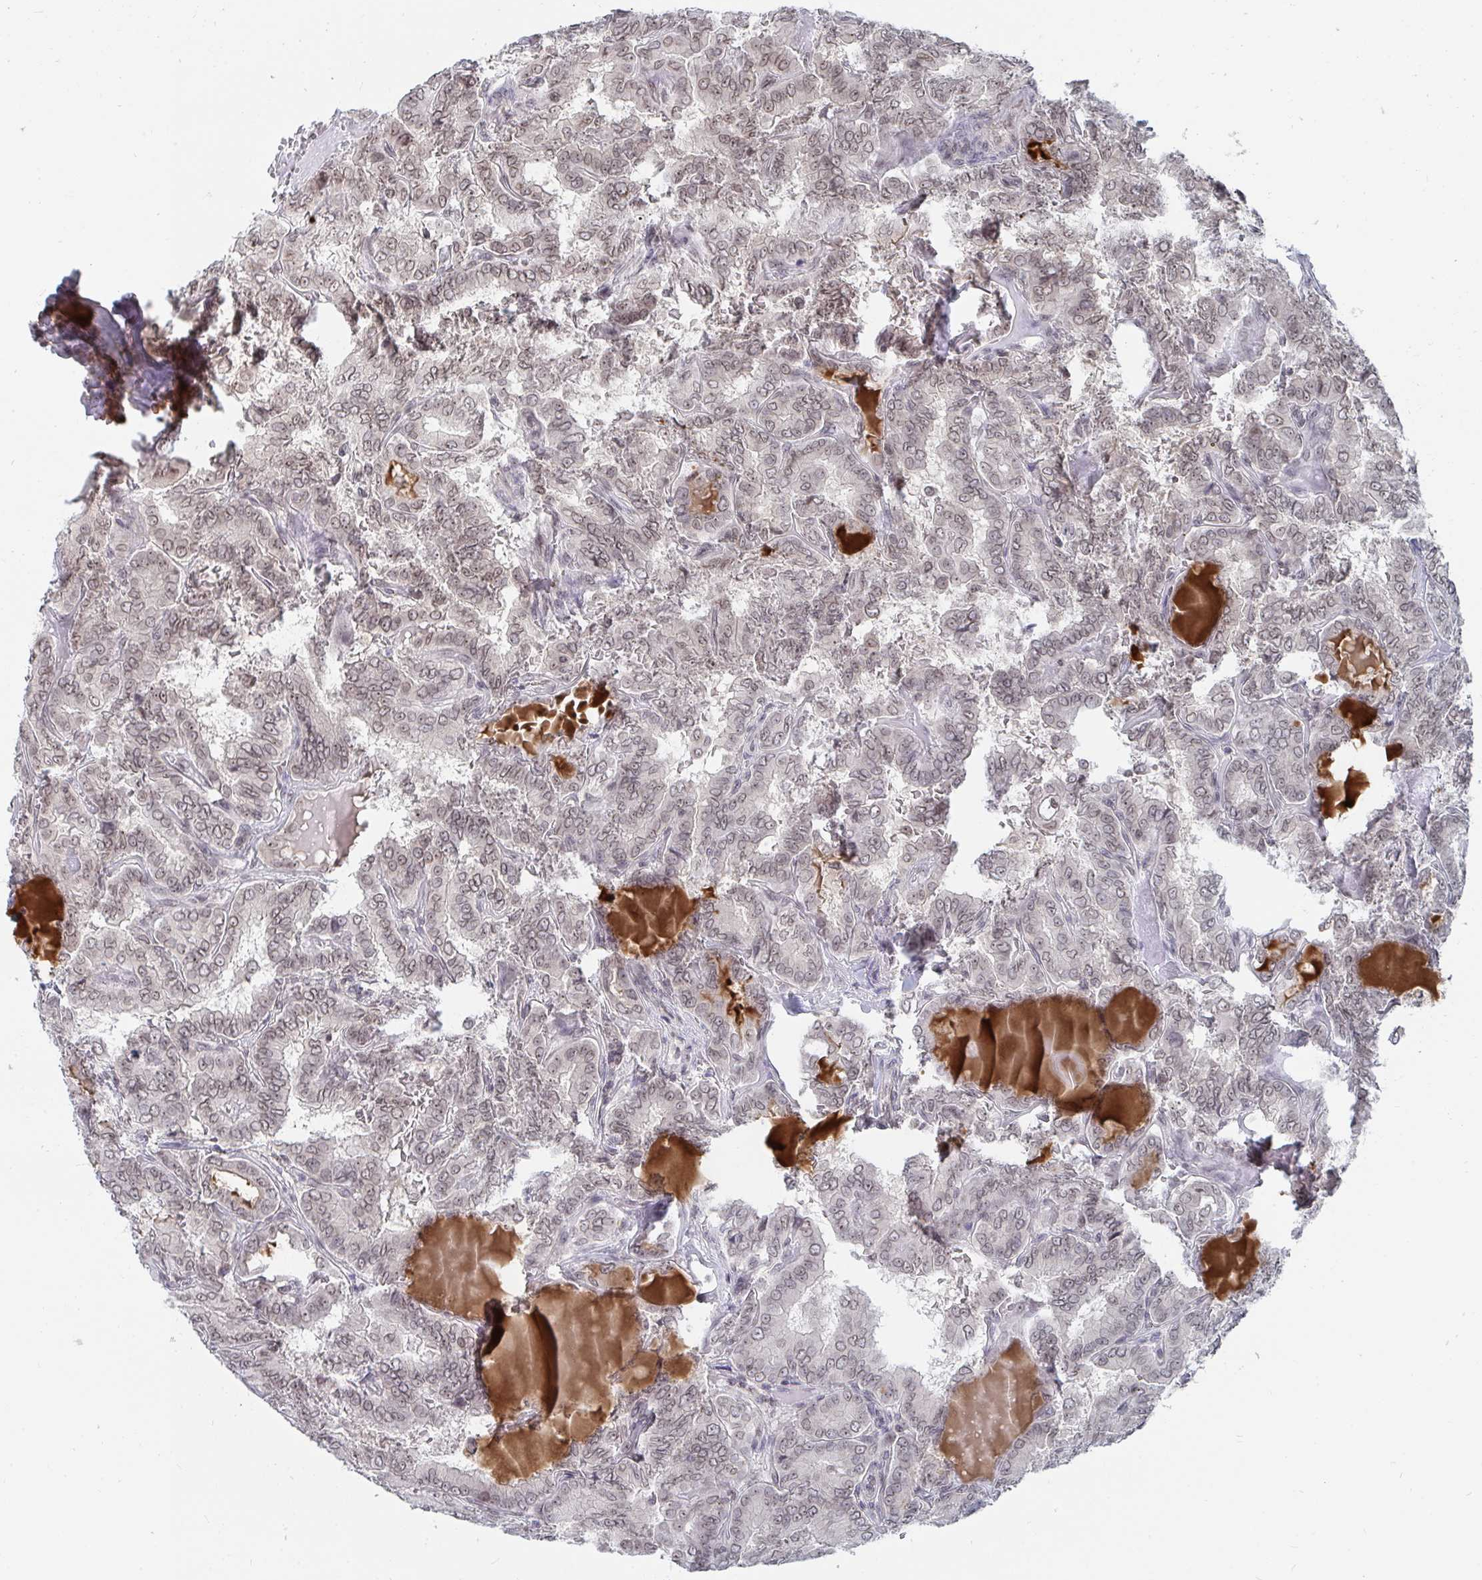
{"staining": {"intensity": "weak", "quantity": ">75%", "location": "nuclear"}, "tissue": "thyroid cancer", "cell_type": "Tumor cells", "image_type": "cancer", "snomed": [{"axis": "morphology", "description": "Papillary adenocarcinoma, NOS"}, {"axis": "topography", "description": "Thyroid gland"}], "caption": "Brown immunohistochemical staining in human thyroid papillary adenocarcinoma reveals weak nuclear positivity in about >75% of tumor cells.", "gene": "TRIP12", "patient": {"sex": "female", "age": 46}}